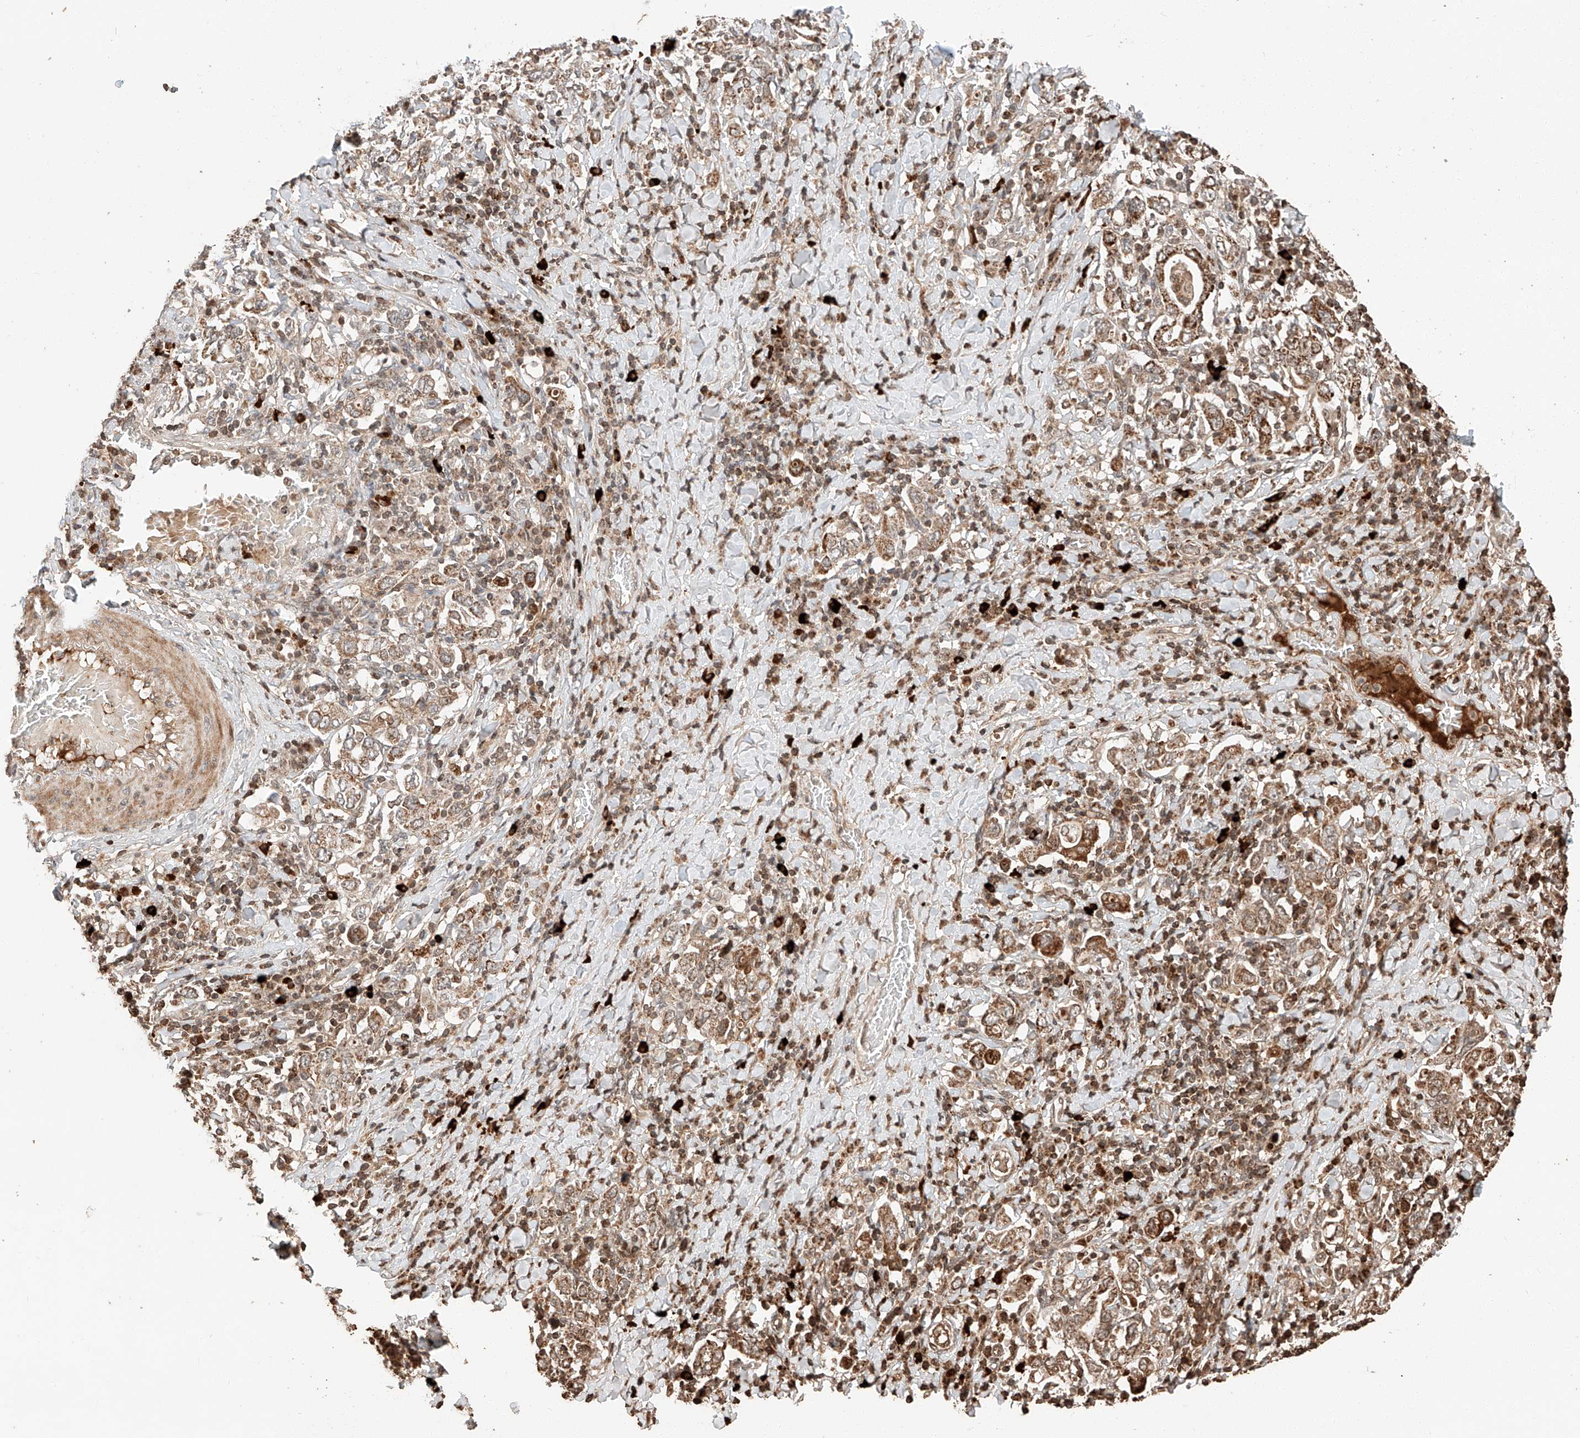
{"staining": {"intensity": "moderate", "quantity": "25%-75%", "location": "cytoplasmic/membranous"}, "tissue": "stomach cancer", "cell_type": "Tumor cells", "image_type": "cancer", "snomed": [{"axis": "morphology", "description": "Adenocarcinoma, NOS"}, {"axis": "topography", "description": "Stomach, upper"}], "caption": "This is a photomicrograph of immunohistochemistry (IHC) staining of stomach adenocarcinoma, which shows moderate expression in the cytoplasmic/membranous of tumor cells.", "gene": "ARHGAP33", "patient": {"sex": "male", "age": 62}}